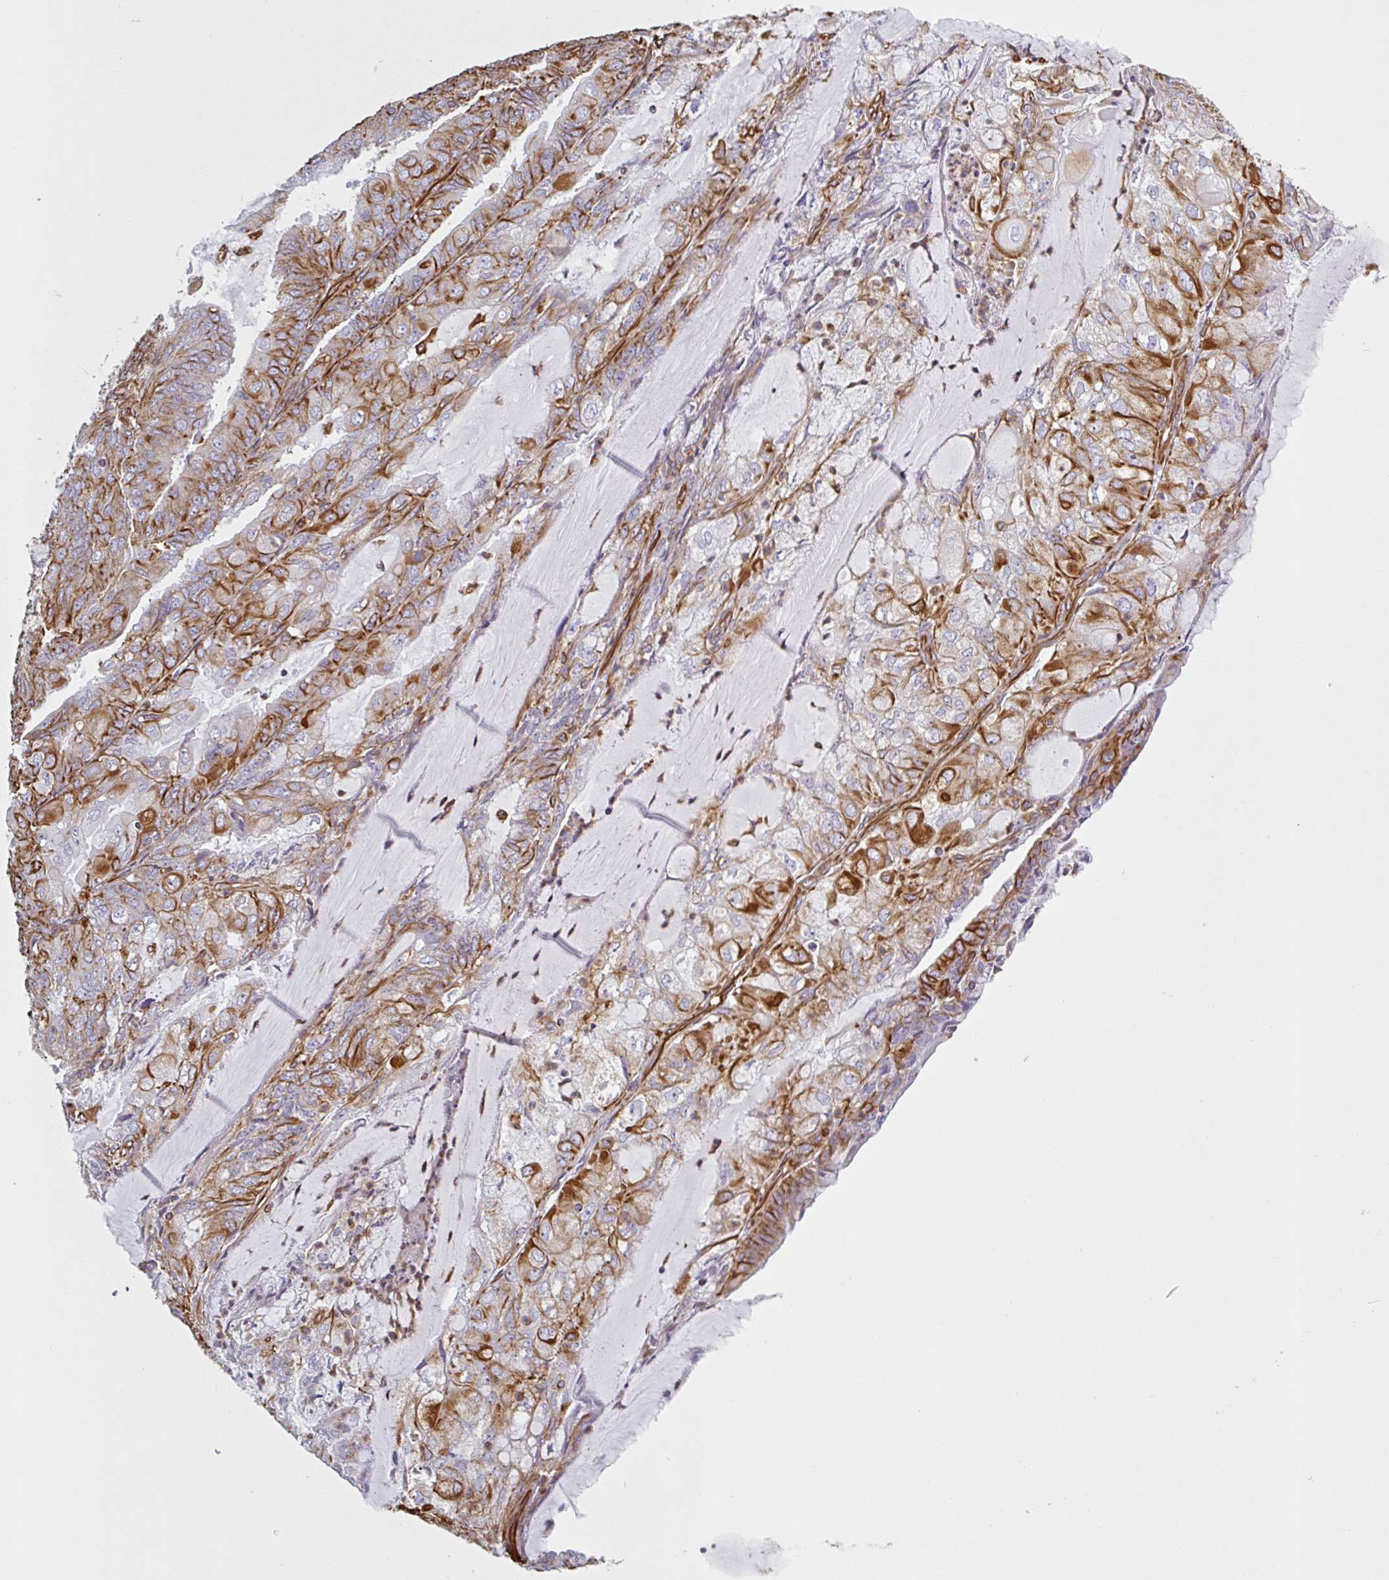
{"staining": {"intensity": "moderate", "quantity": "25%-75%", "location": "cytoplasmic/membranous"}, "tissue": "endometrial cancer", "cell_type": "Tumor cells", "image_type": "cancer", "snomed": [{"axis": "morphology", "description": "Adenocarcinoma, NOS"}, {"axis": "topography", "description": "Endometrium"}], "caption": "Endometrial cancer stained with a brown dye shows moderate cytoplasmic/membranous positive expression in about 25%-75% of tumor cells.", "gene": "PPFIA1", "patient": {"sex": "female", "age": 81}}